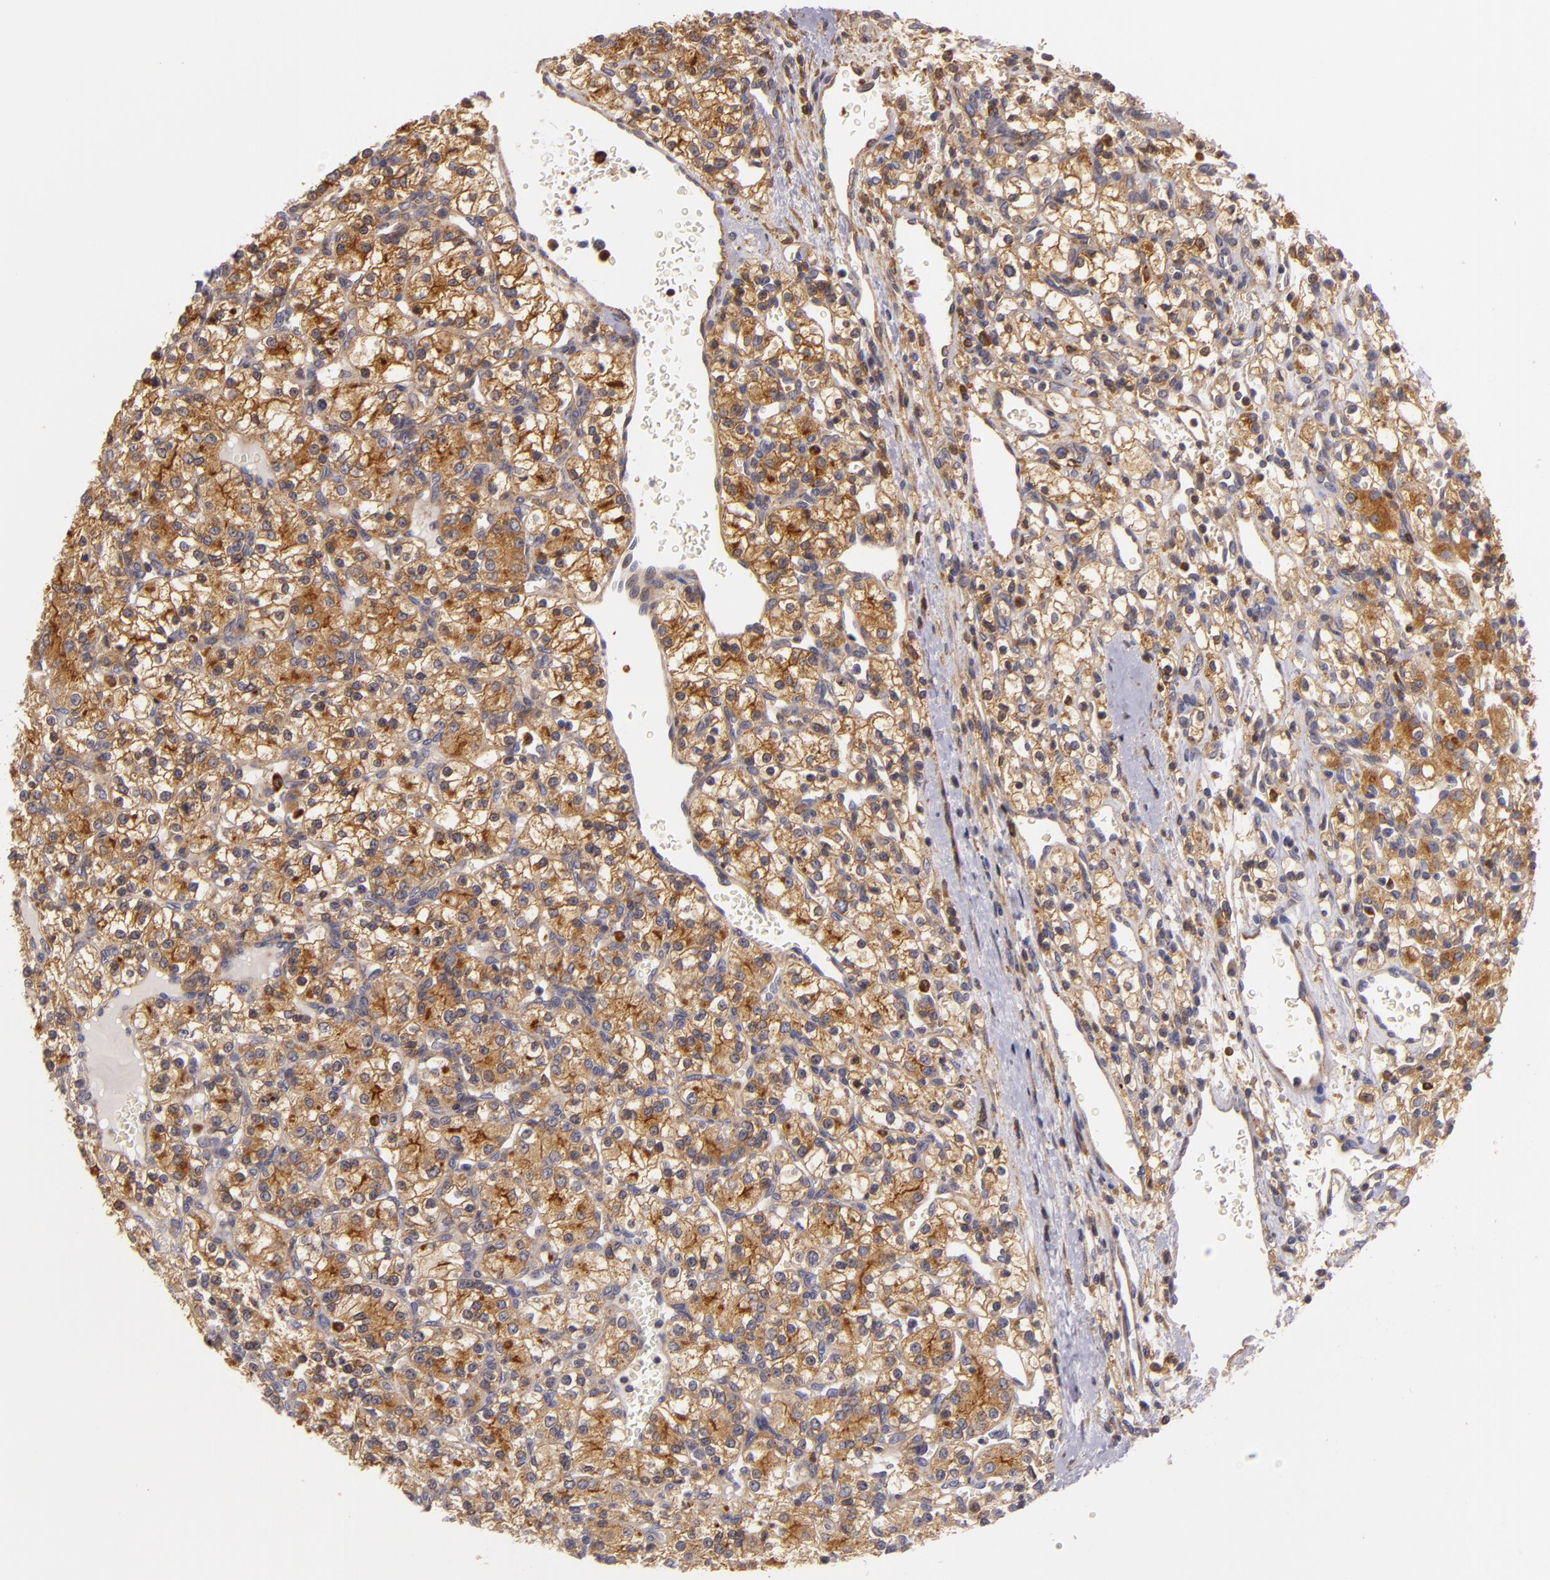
{"staining": {"intensity": "moderate", "quantity": ">75%", "location": "cytoplasmic/membranous"}, "tissue": "renal cancer", "cell_type": "Tumor cells", "image_type": "cancer", "snomed": [{"axis": "morphology", "description": "Adenocarcinoma, NOS"}, {"axis": "topography", "description": "Kidney"}], "caption": "A histopathology image of adenocarcinoma (renal) stained for a protein shows moderate cytoplasmic/membranous brown staining in tumor cells. (Brightfield microscopy of DAB IHC at high magnification).", "gene": "TOM1", "patient": {"sex": "female", "age": 62}}